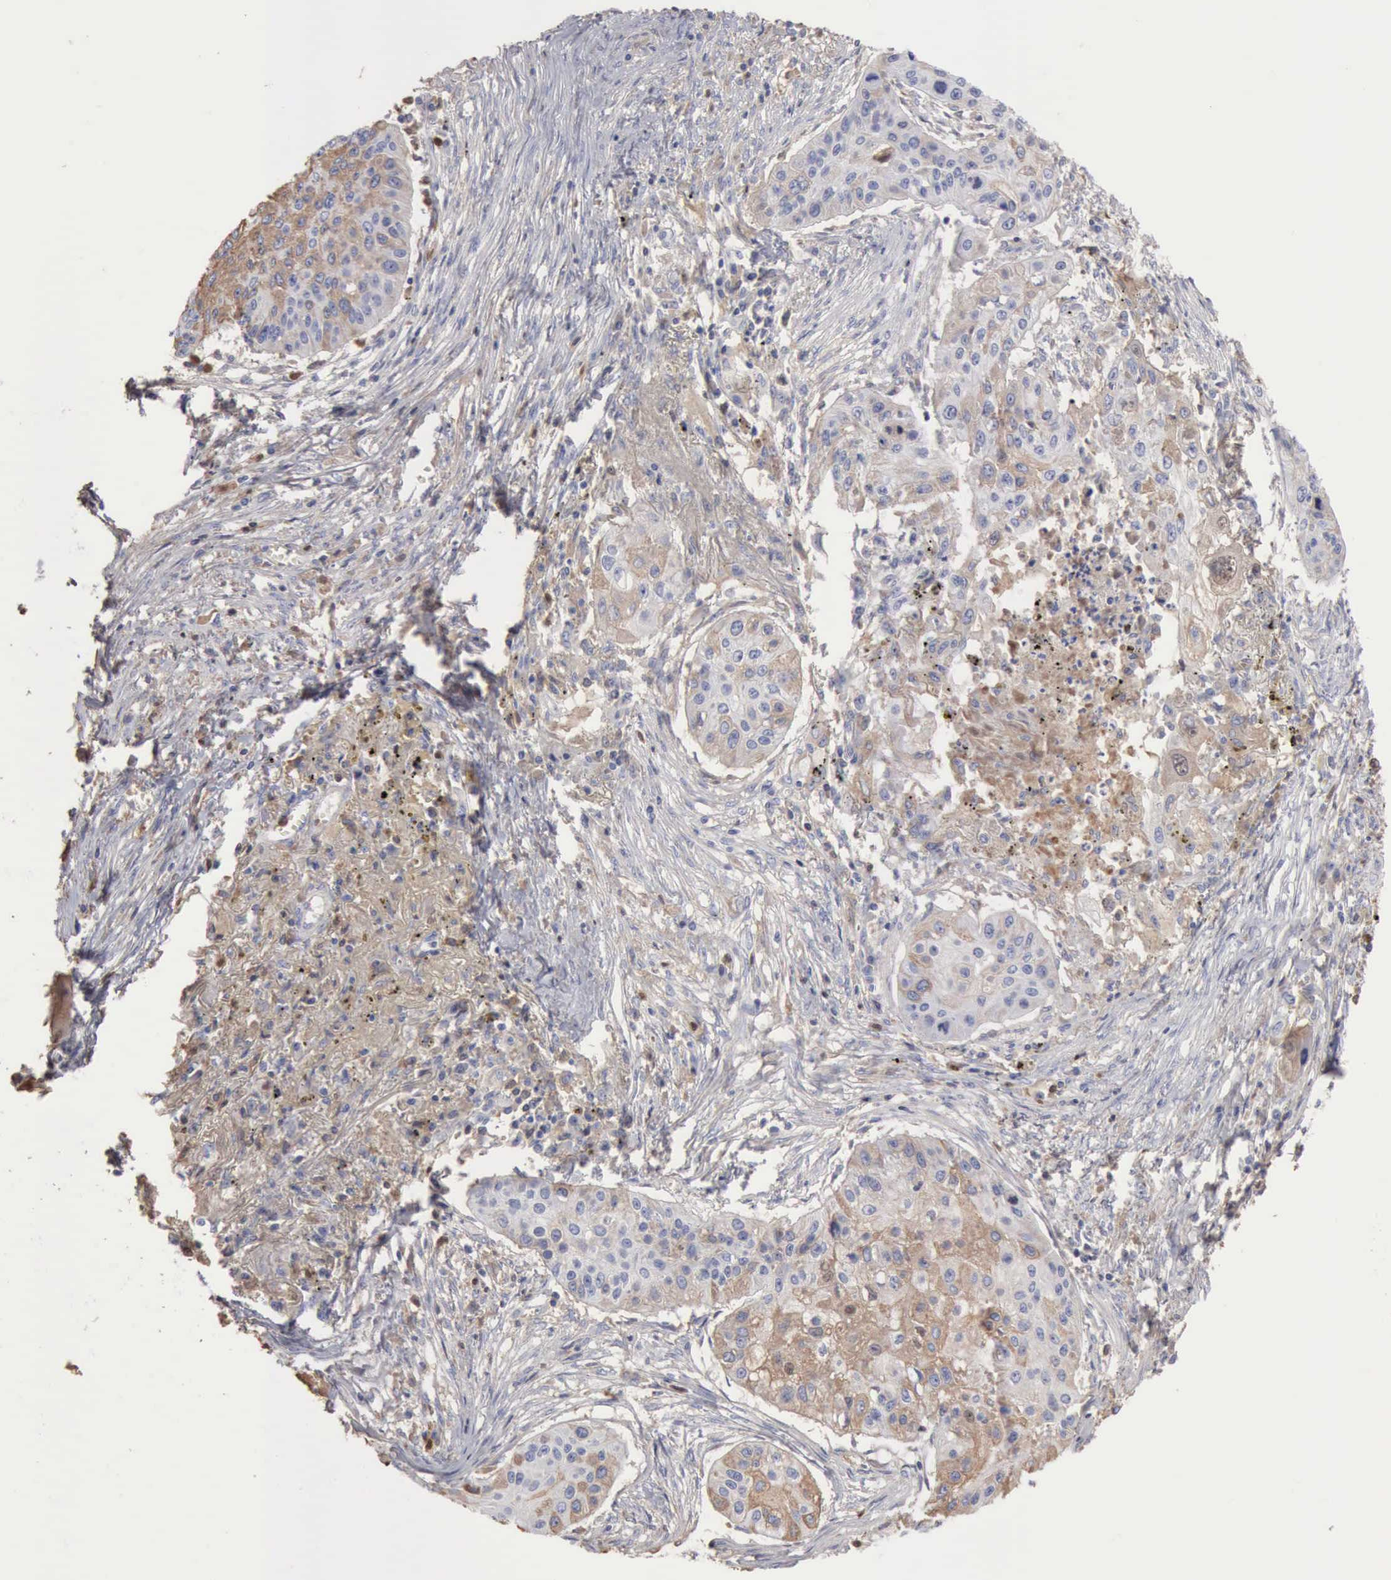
{"staining": {"intensity": "weak", "quantity": "25%-75%", "location": "cytoplasmic/membranous"}, "tissue": "lung cancer", "cell_type": "Tumor cells", "image_type": "cancer", "snomed": [{"axis": "morphology", "description": "Squamous cell carcinoma, NOS"}, {"axis": "topography", "description": "Lung"}], "caption": "A high-resolution image shows IHC staining of squamous cell carcinoma (lung), which exhibits weak cytoplasmic/membranous expression in approximately 25%-75% of tumor cells.", "gene": "SERPINA1", "patient": {"sex": "male", "age": 71}}